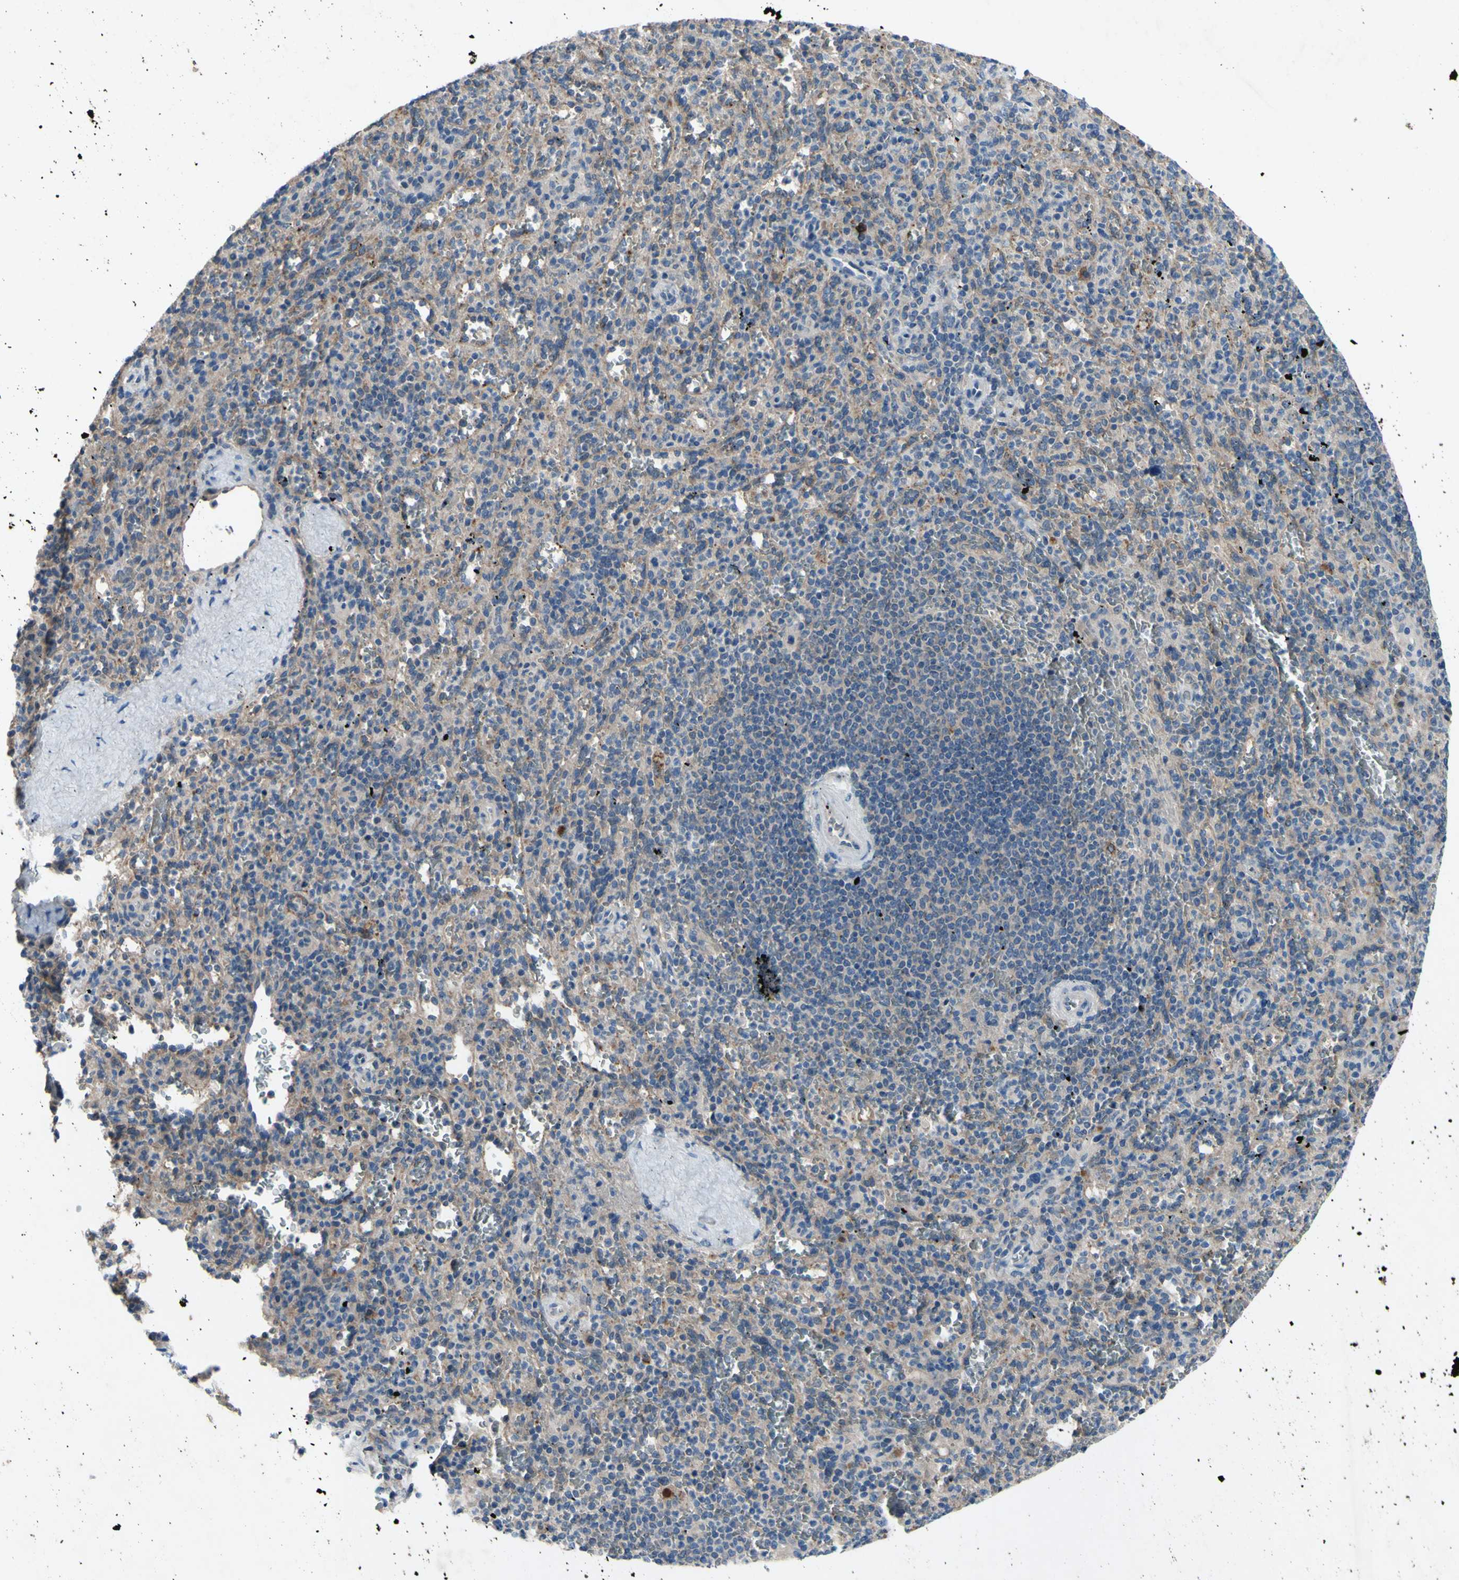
{"staining": {"intensity": "weak", "quantity": "<25%", "location": "cytoplasmic/membranous"}, "tissue": "spleen", "cell_type": "Cells in red pulp", "image_type": "normal", "snomed": [{"axis": "morphology", "description": "Normal tissue, NOS"}, {"axis": "topography", "description": "Spleen"}], "caption": "This is an immunohistochemistry image of unremarkable spleen. There is no positivity in cells in red pulp.", "gene": "HILPDA", "patient": {"sex": "male", "age": 36}}